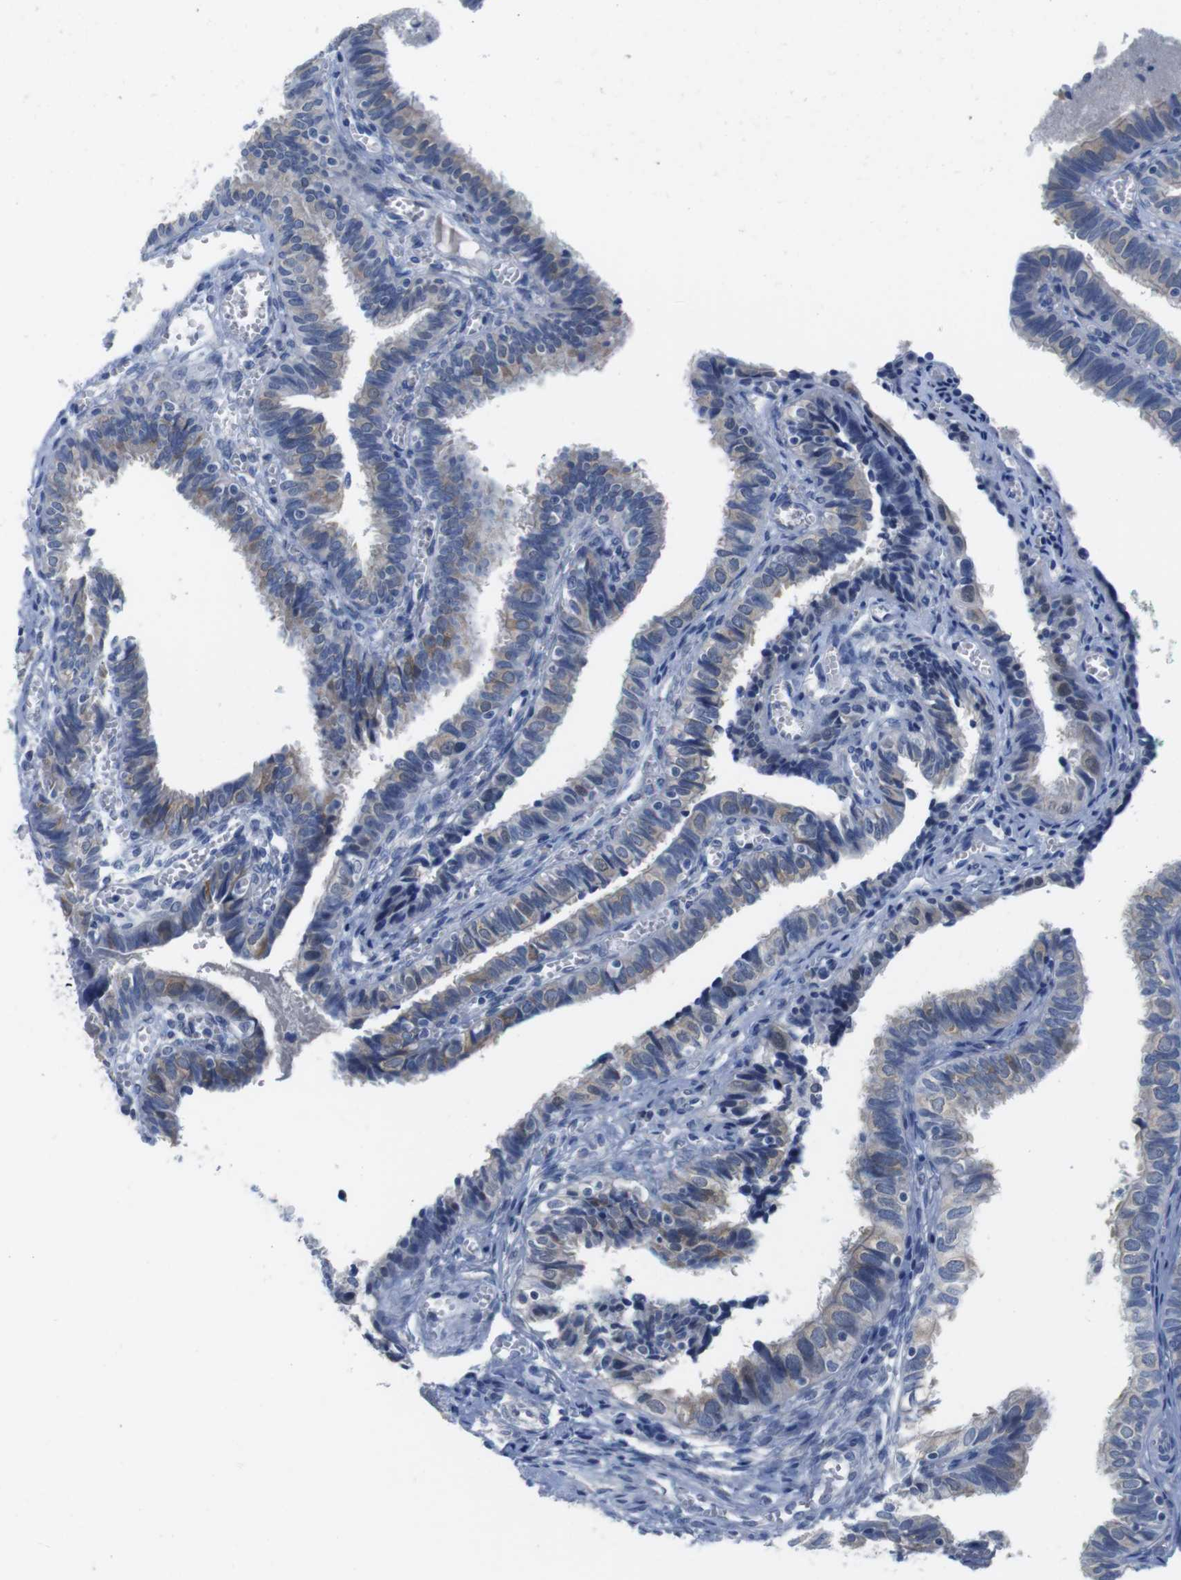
{"staining": {"intensity": "weak", "quantity": "25%-75%", "location": "cytoplasmic/membranous"}, "tissue": "fallopian tube", "cell_type": "Glandular cells", "image_type": "normal", "snomed": [{"axis": "morphology", "description": "Normal tissue, NOS"}, {"axis": "topography", "description": "Fallopian tube"}], "caption": "The immunohistochemical stain highlights weak cytoplasmic/membranous positivity in glandular cells of normal fallopian tube. The staining is performed using DAB brown chromogen to label protein expression. The nuclei are counter-stained blue using hematoxylin.", "gene": "MAP6", "patient": {"sex": "female", "age": 46}}